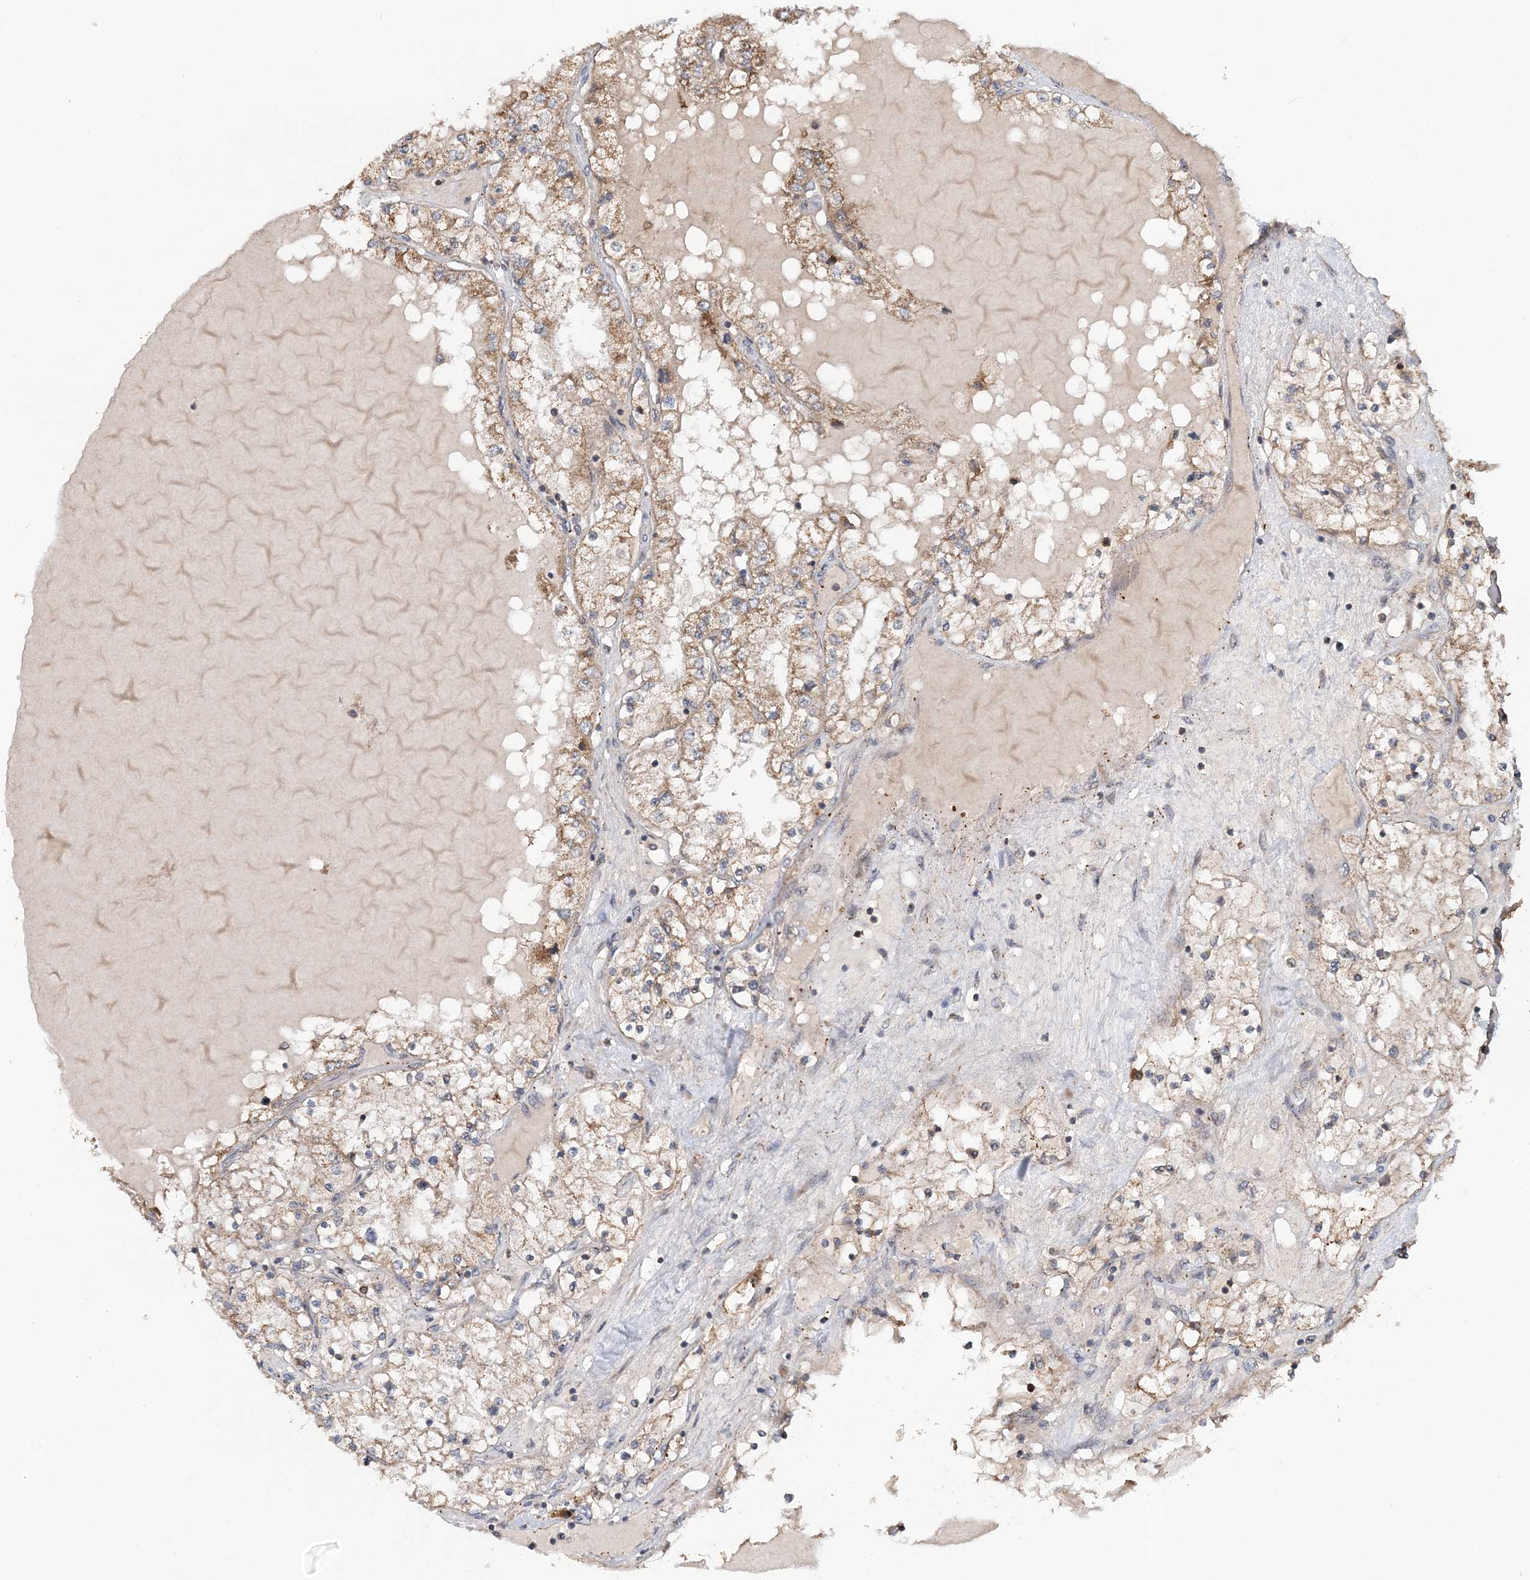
{"staining": {"intensity": "weak", "quantity": ">75%", "location": "cytoplasmic/membranous"}, "tissue": "renal cancer", "cell_type": "Tumor cells", "image_type": "cancer", "snomed": [{"axis": "morphology", "description": "Adenocarcinoma, NOS"}, {"axis": "topography", "description": "Kidney"}], "caption": "Immunohistochemistry image of renal cancer stained for a protein (brown), which shows low levels of weak cytoplasmic/membranous positivity in approximately >75% of tumor cells.", "gene": "KIF4A", "patient": {"sex": "male", "age": 68}}